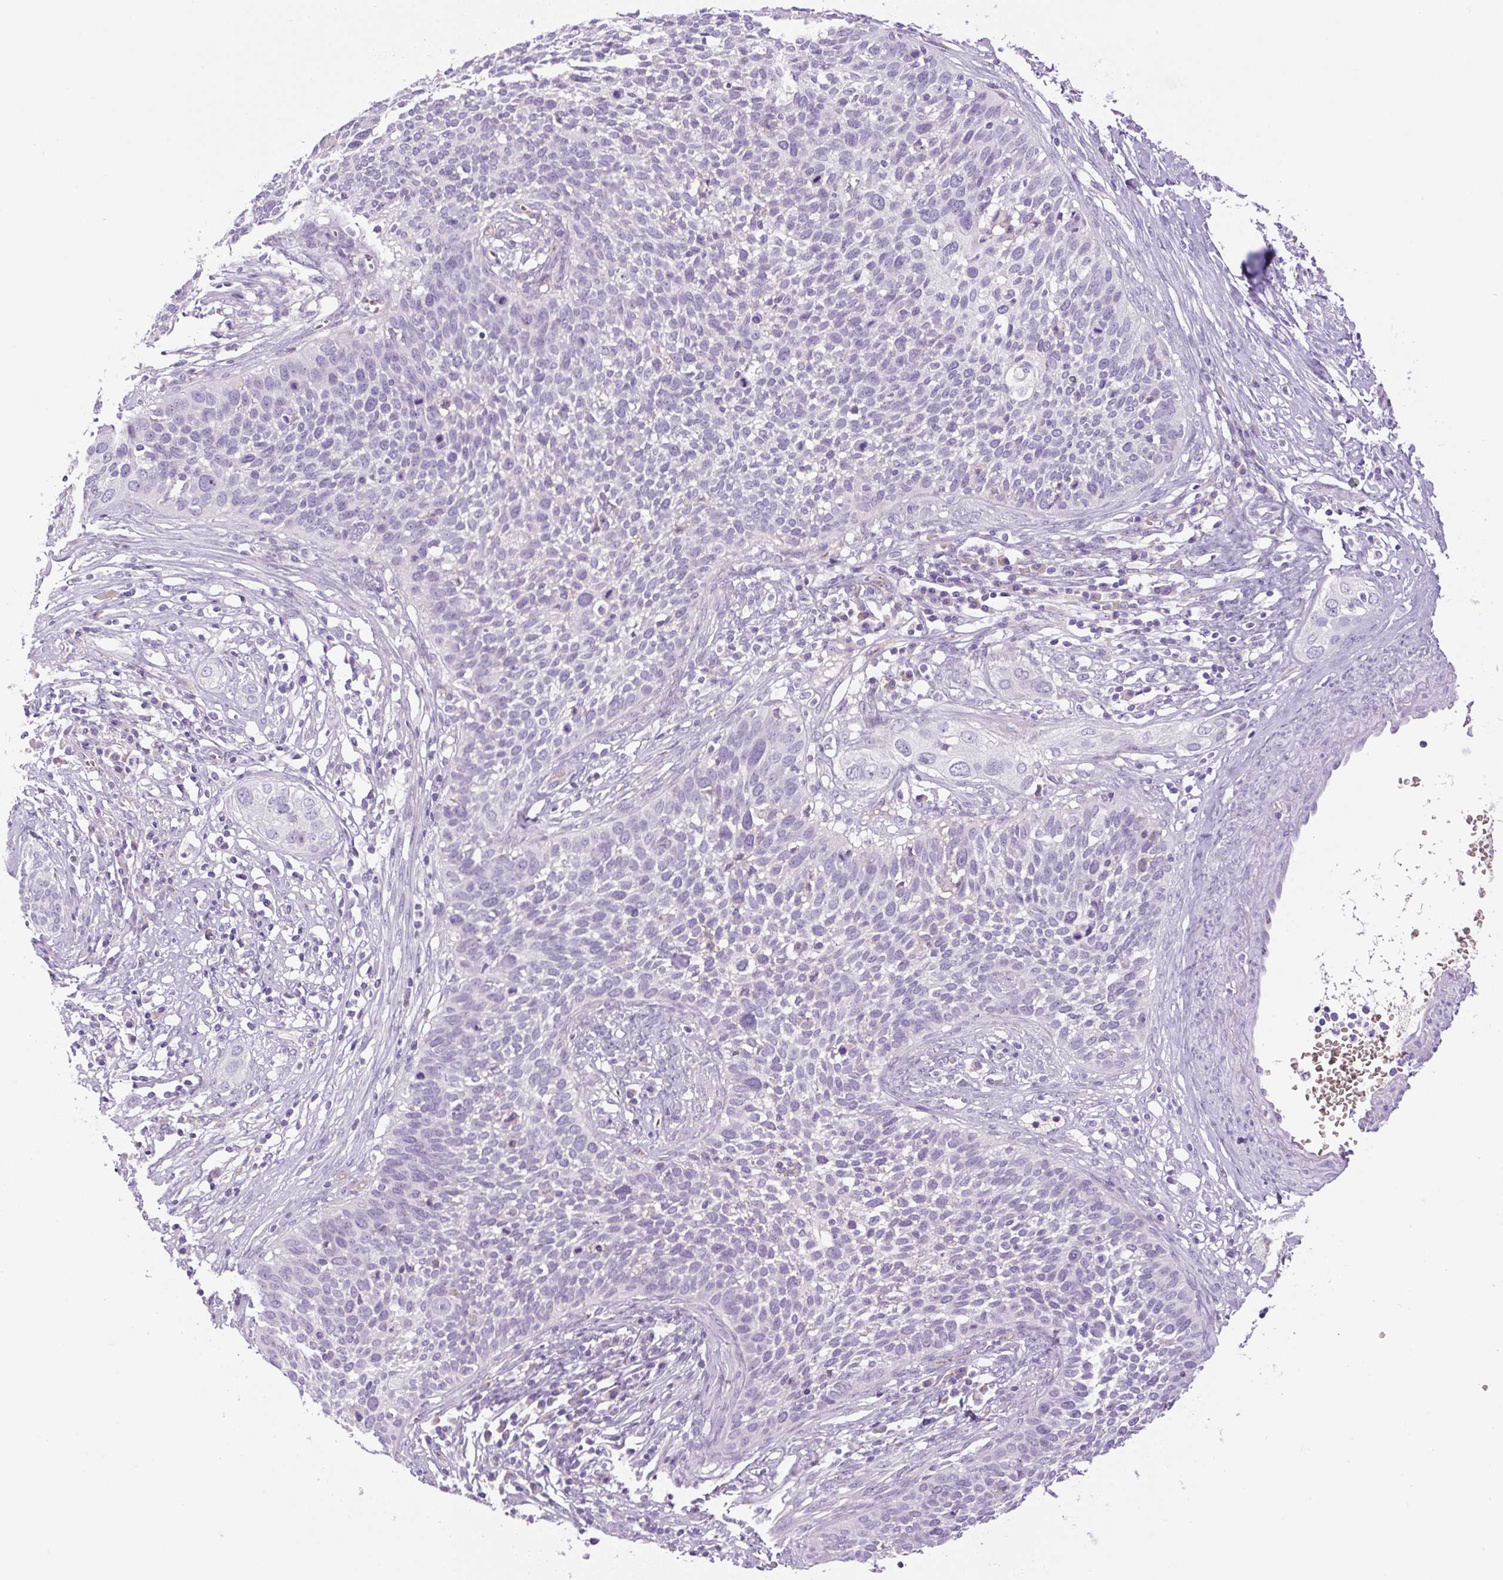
{"staining": {"intensity": "negative", "quantity": "none", "location": "none"}, "tissue": "cervical cancer", "cell_type": "Tumor cells", "image_type": "cancer", "snomed": [{"axis": "morphology", "description": "Squamous cell carcinoma, NOS"}, {"axis": "topography", "description": "Cervix"}], "caption": "This is a histopathology image of IHC staining of cervical squamous cell carcinoma, which shows no staining in tumor cells.", "gene": "RSPO4", "patient": {"sex": "female", "age": 34}}